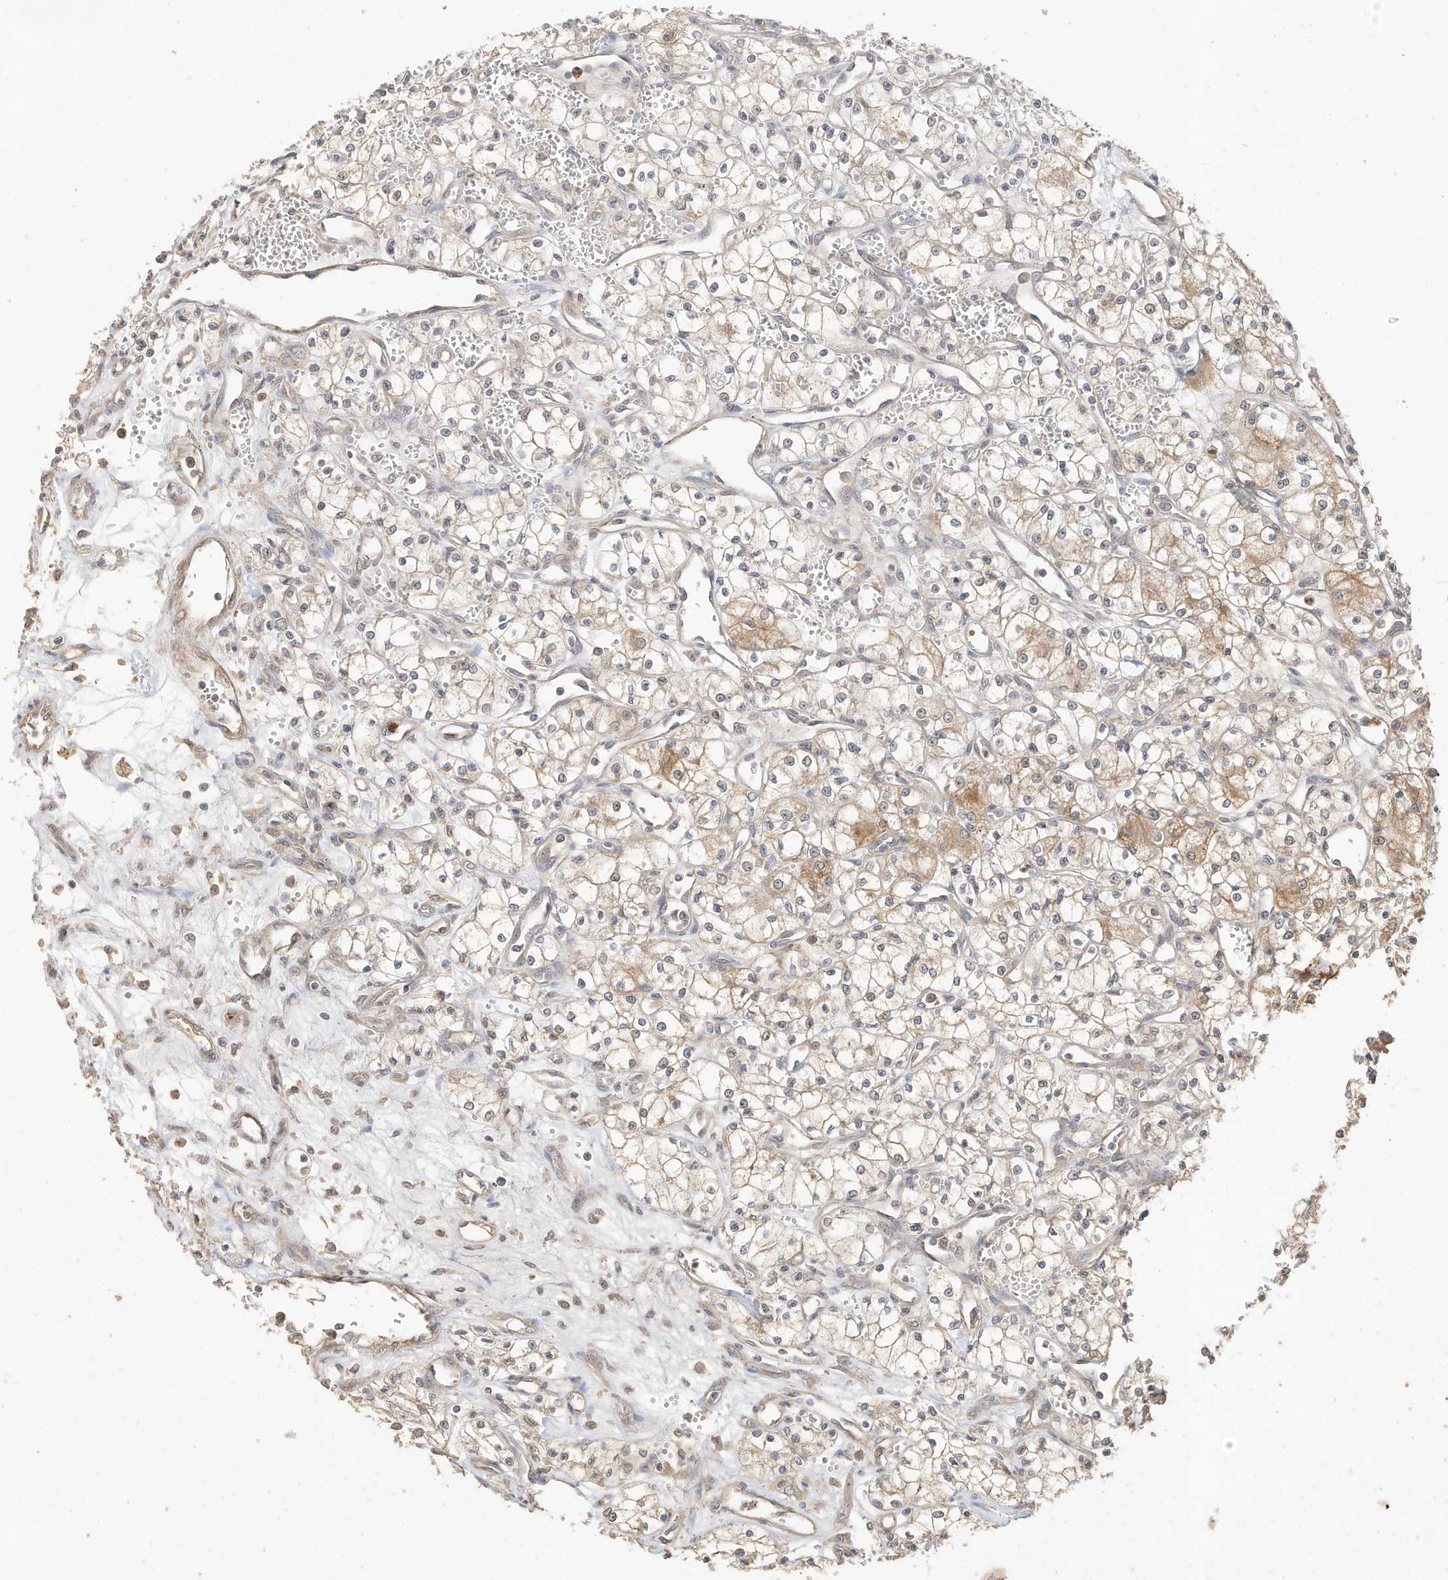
{"staining": {"intensity": "moderate", "quantity": "<25%", "location": "cytoplasmic/membranous"}, "tissue": "renal cancer", "cell_type": "Tumor cells", "image_type": "cancer", "snomed": [{"axis": "morphology", "description": "Adenocarcinoma, NOS"}, {"axis": "topography", "description": "Kidney"}], "caption": "Immunohistochemistry micrograph of renal adenocarcinoma stained for a protein (brown), which shows low levels of moderate cytoplasmic/membranous staining in approximately <25% of tumor cells.", "gene": "OFD1", "patient": {"sex": "male", "age": 59}}